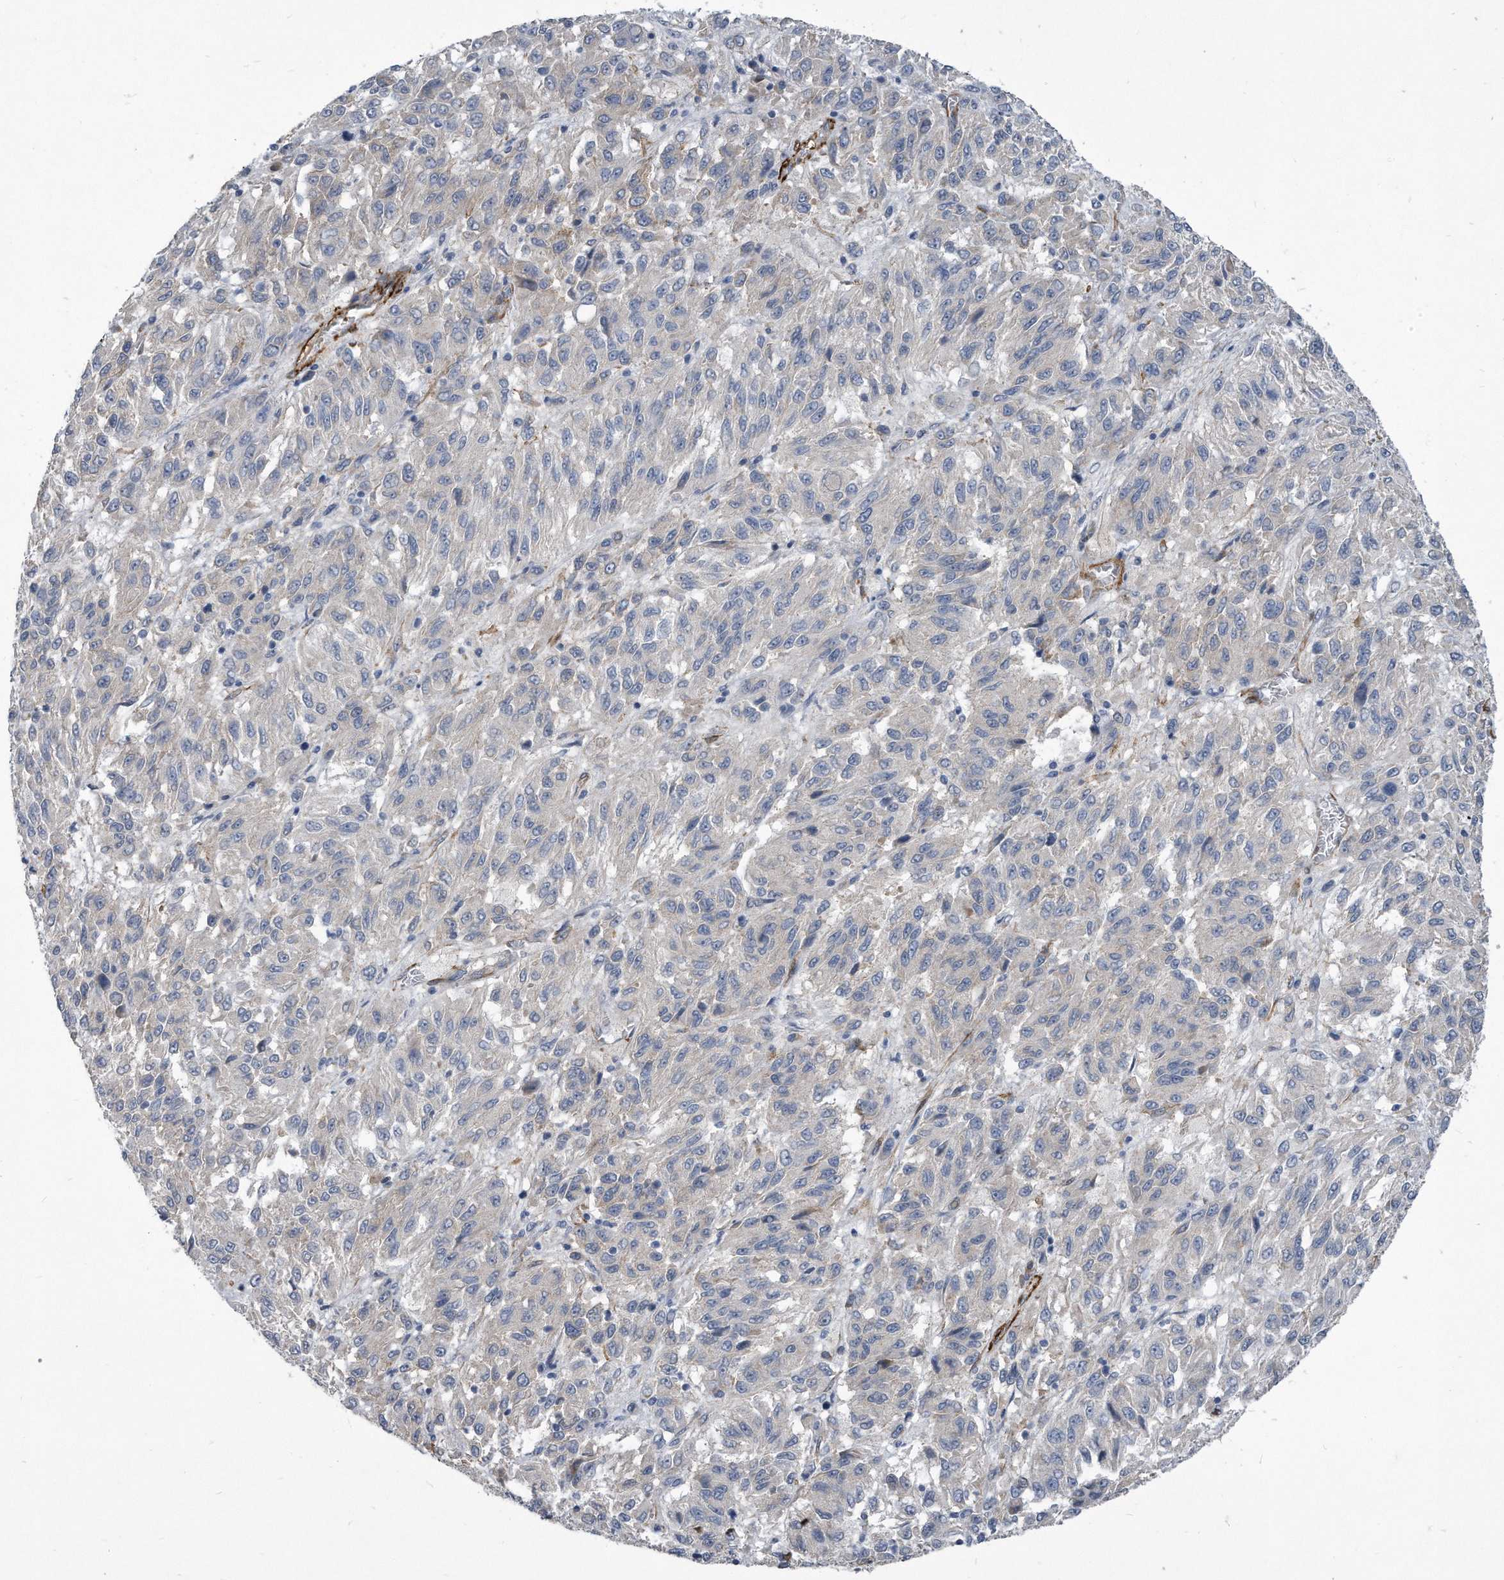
{"staining": {"intensity": "negative", "quantity": "none", "location": "none"}, "tissue": "melanoma", "cell_type": "Tumor cells", "image_type": "cancer", "snomed": [{"axis": "morphology", "description": "Malignant melanoma, Metastatic site"}, {"axis": "topography", "description": "Lung"}], "caption": "A photomicrograph of human melanoma is negative for staining in tumor cells.", "gene": "EIF2B4", "patient": {"sex": "male", "age": 64}}